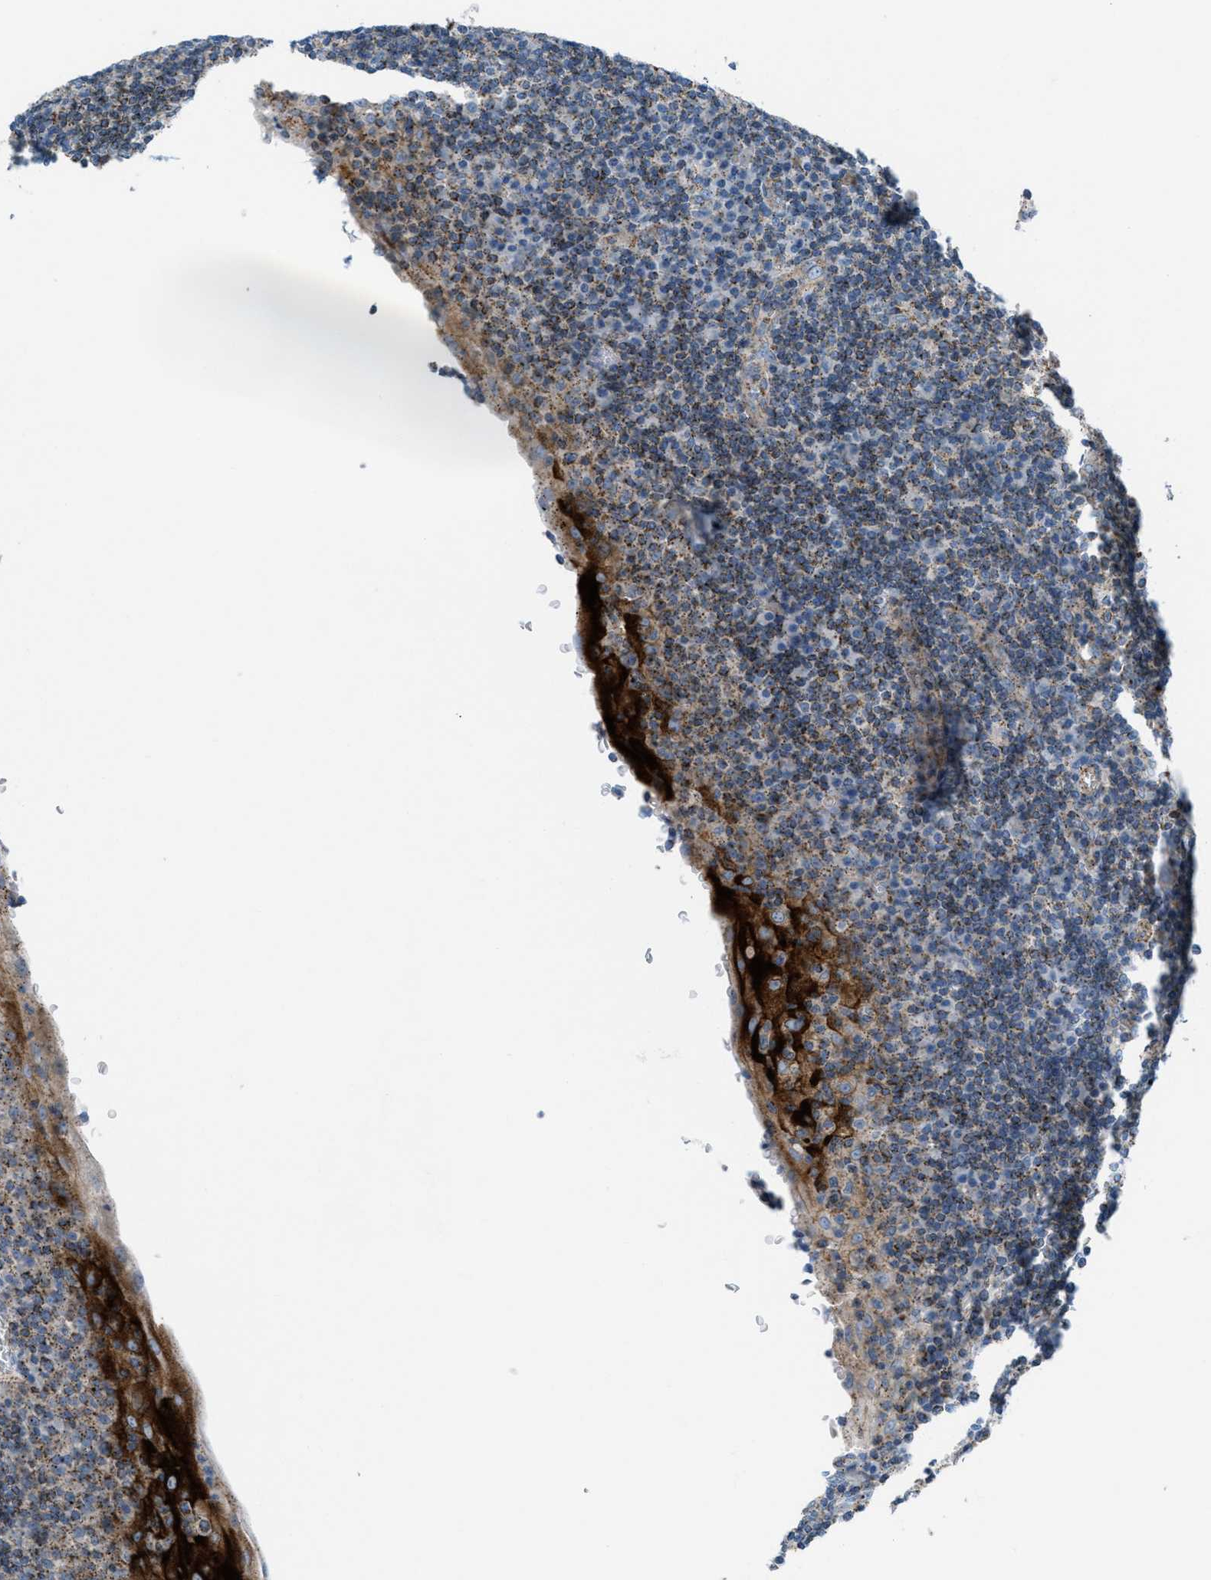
{"staining": {"intensity": "weak", "quantity": ">75%", "location": "cytoplasmic/membranous"}, "tissue": "tonsil", "cell_type": "Germinal center cells", "image_type": "normal", "snomed": [{"axis": "morphology", "description": "Normal tissue, NOS"}, {"axis": "topography", "description": "Tonsil"}], "caption": "This histopathology image exhibits immunohistochemistry staining of normal human tonsil, with low weak cytoplasmic/membranous staining in approximately >75% of germinal center cells.", "gene": "MFSD13A", "patient": {"sex": "male", "age": 37}}